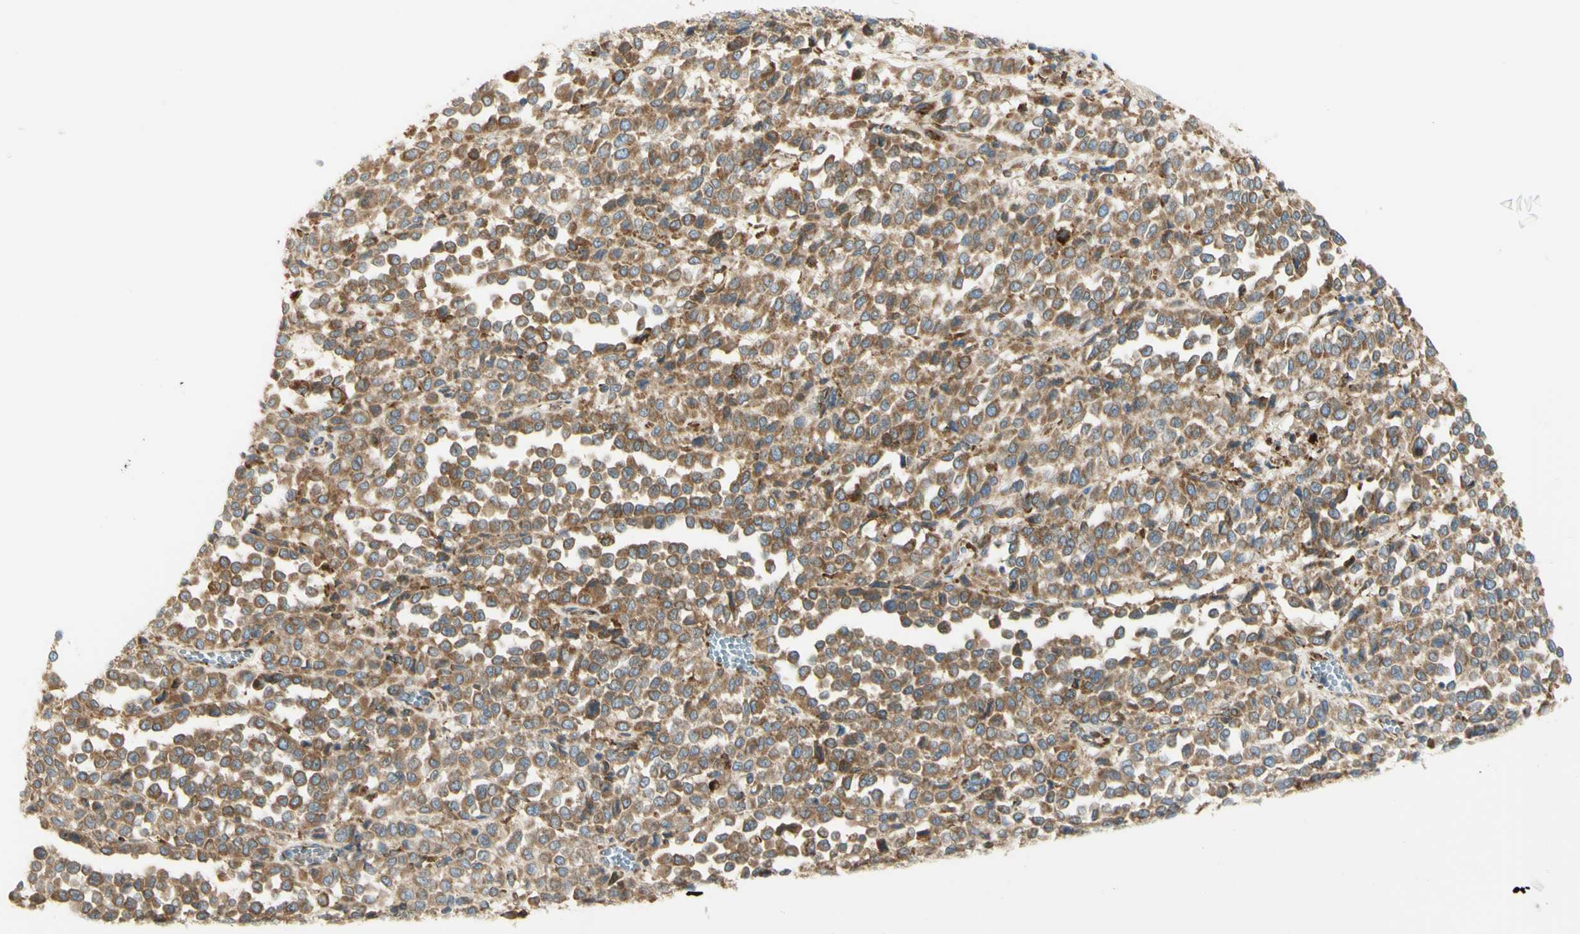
{"staining": {"intensity": "moderate", "quantity": ">75%", "location": "cytoplasmic/membranous"}, "tissue": "melanoma", "cell_type": "Tumor cells", "image_type": "cancer", "snomed": [{"axis": "morphology", "description": "Malignant melanoma, Metastatic site"}, {"axis": "topography", "description": "Pancreas"}], "caption": "A micrograph of human malignant melanoma (metastatic site) stained for a protein shows moderate cytoplasmic/membranous brown staining in tumor cells. Immunohistochemistry stains the protein in brown and the nuclei are stained blue.", "gene": "MANF", "patient": {"sex": "female", "age": 30}}